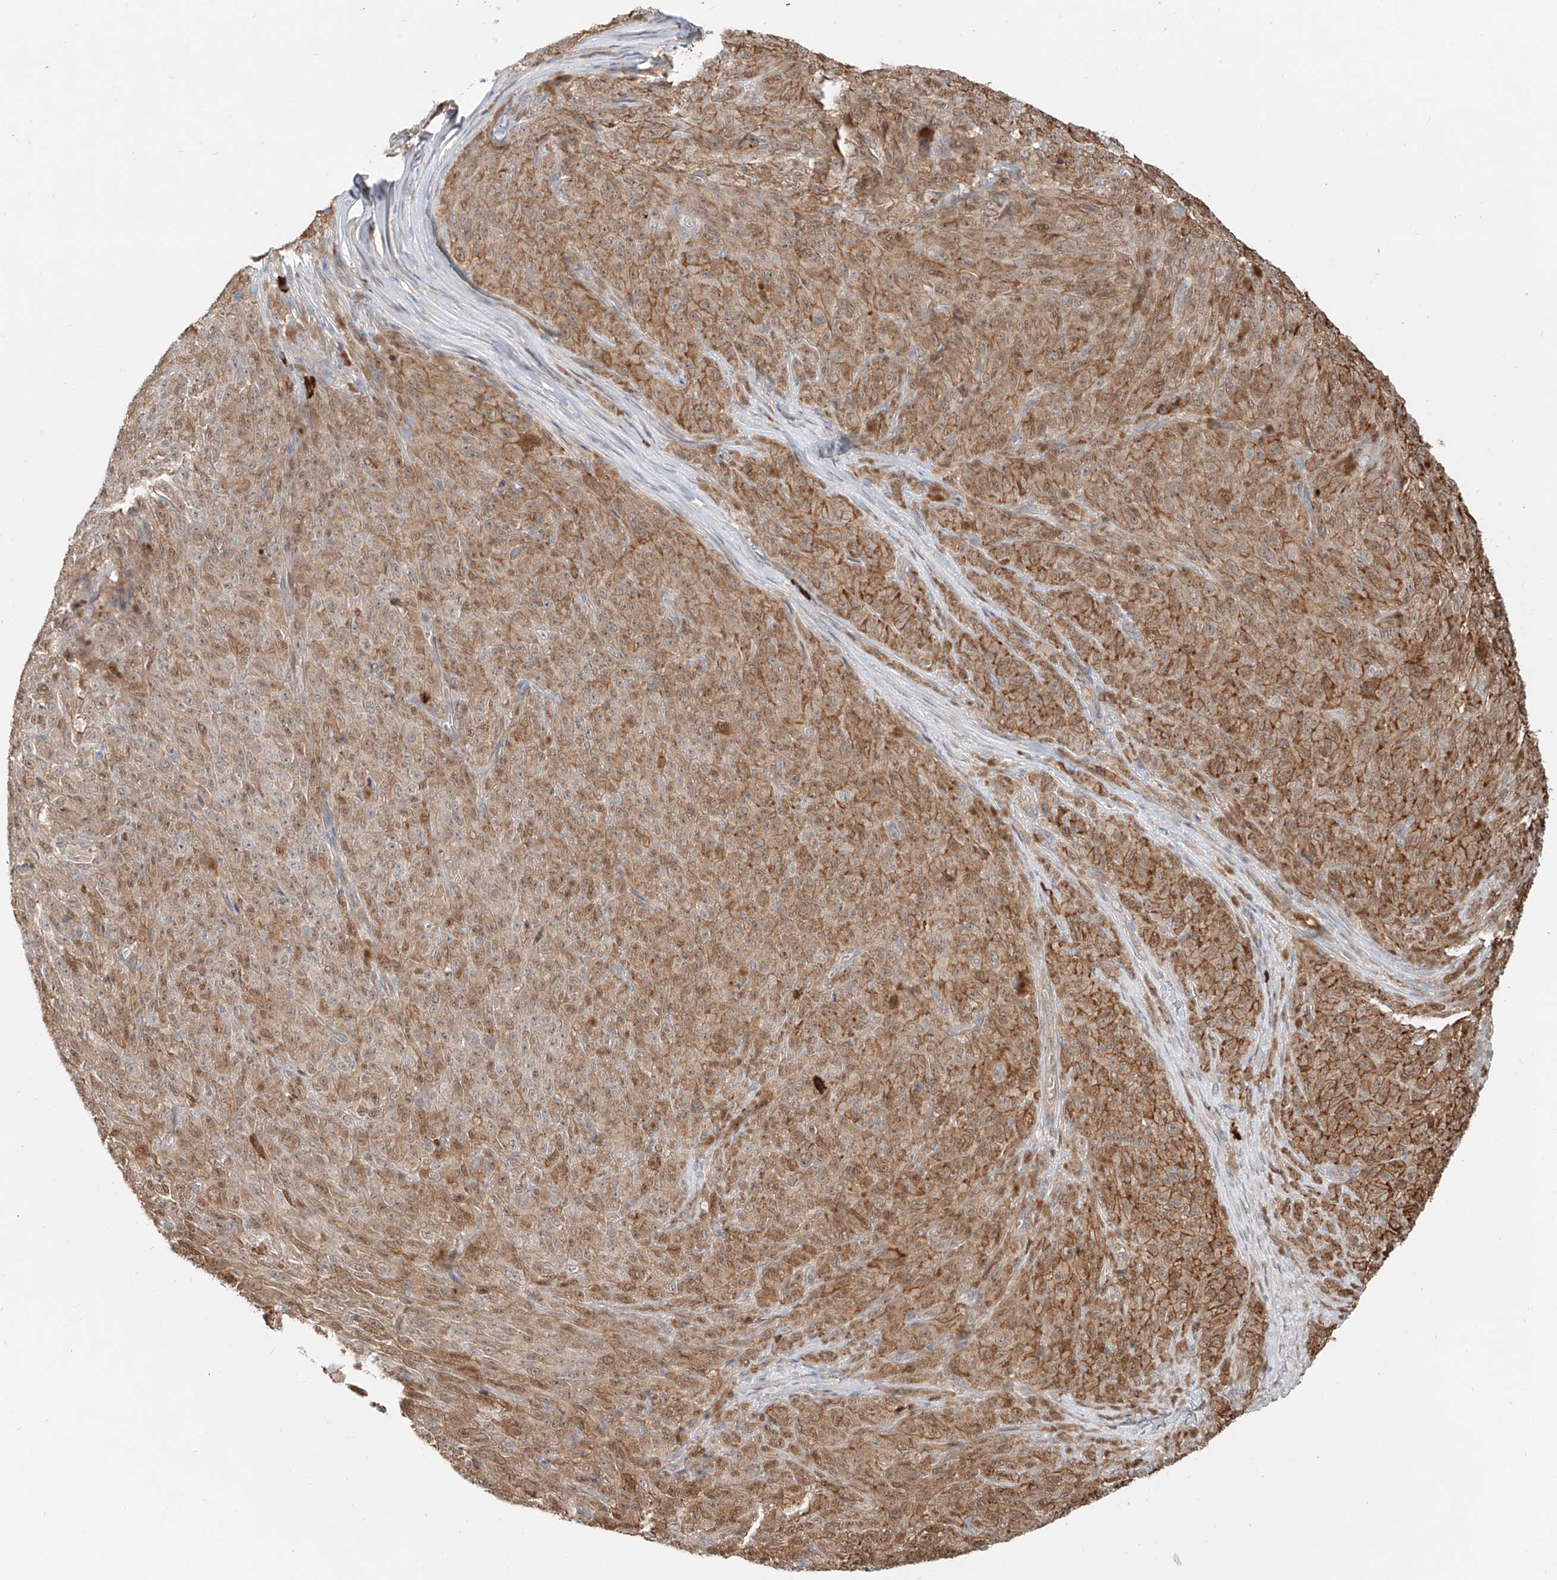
{"staining": {"intensity": "moderate", "quantity": ">75%", "location": "cytoplasmic/membranous"}, "tissue": "melanoma", "cell_type": "Tumor cells", "image_type": "cancer", "snomed": [{"axis": "morphology", "description": "Malignant melanoma, NOS"}, {"axis": "topography", "description": "Skin"}], "caption": "Melanoma stained with immunohistochemistry displays moderate cytoplasmic/membranous positivity in about >75% of tumor cells. (DAB = brown stain, brightfield microscopy at high magnification).", "gene": "CEP162", "patient": {"sex": "female", "age": 82}}